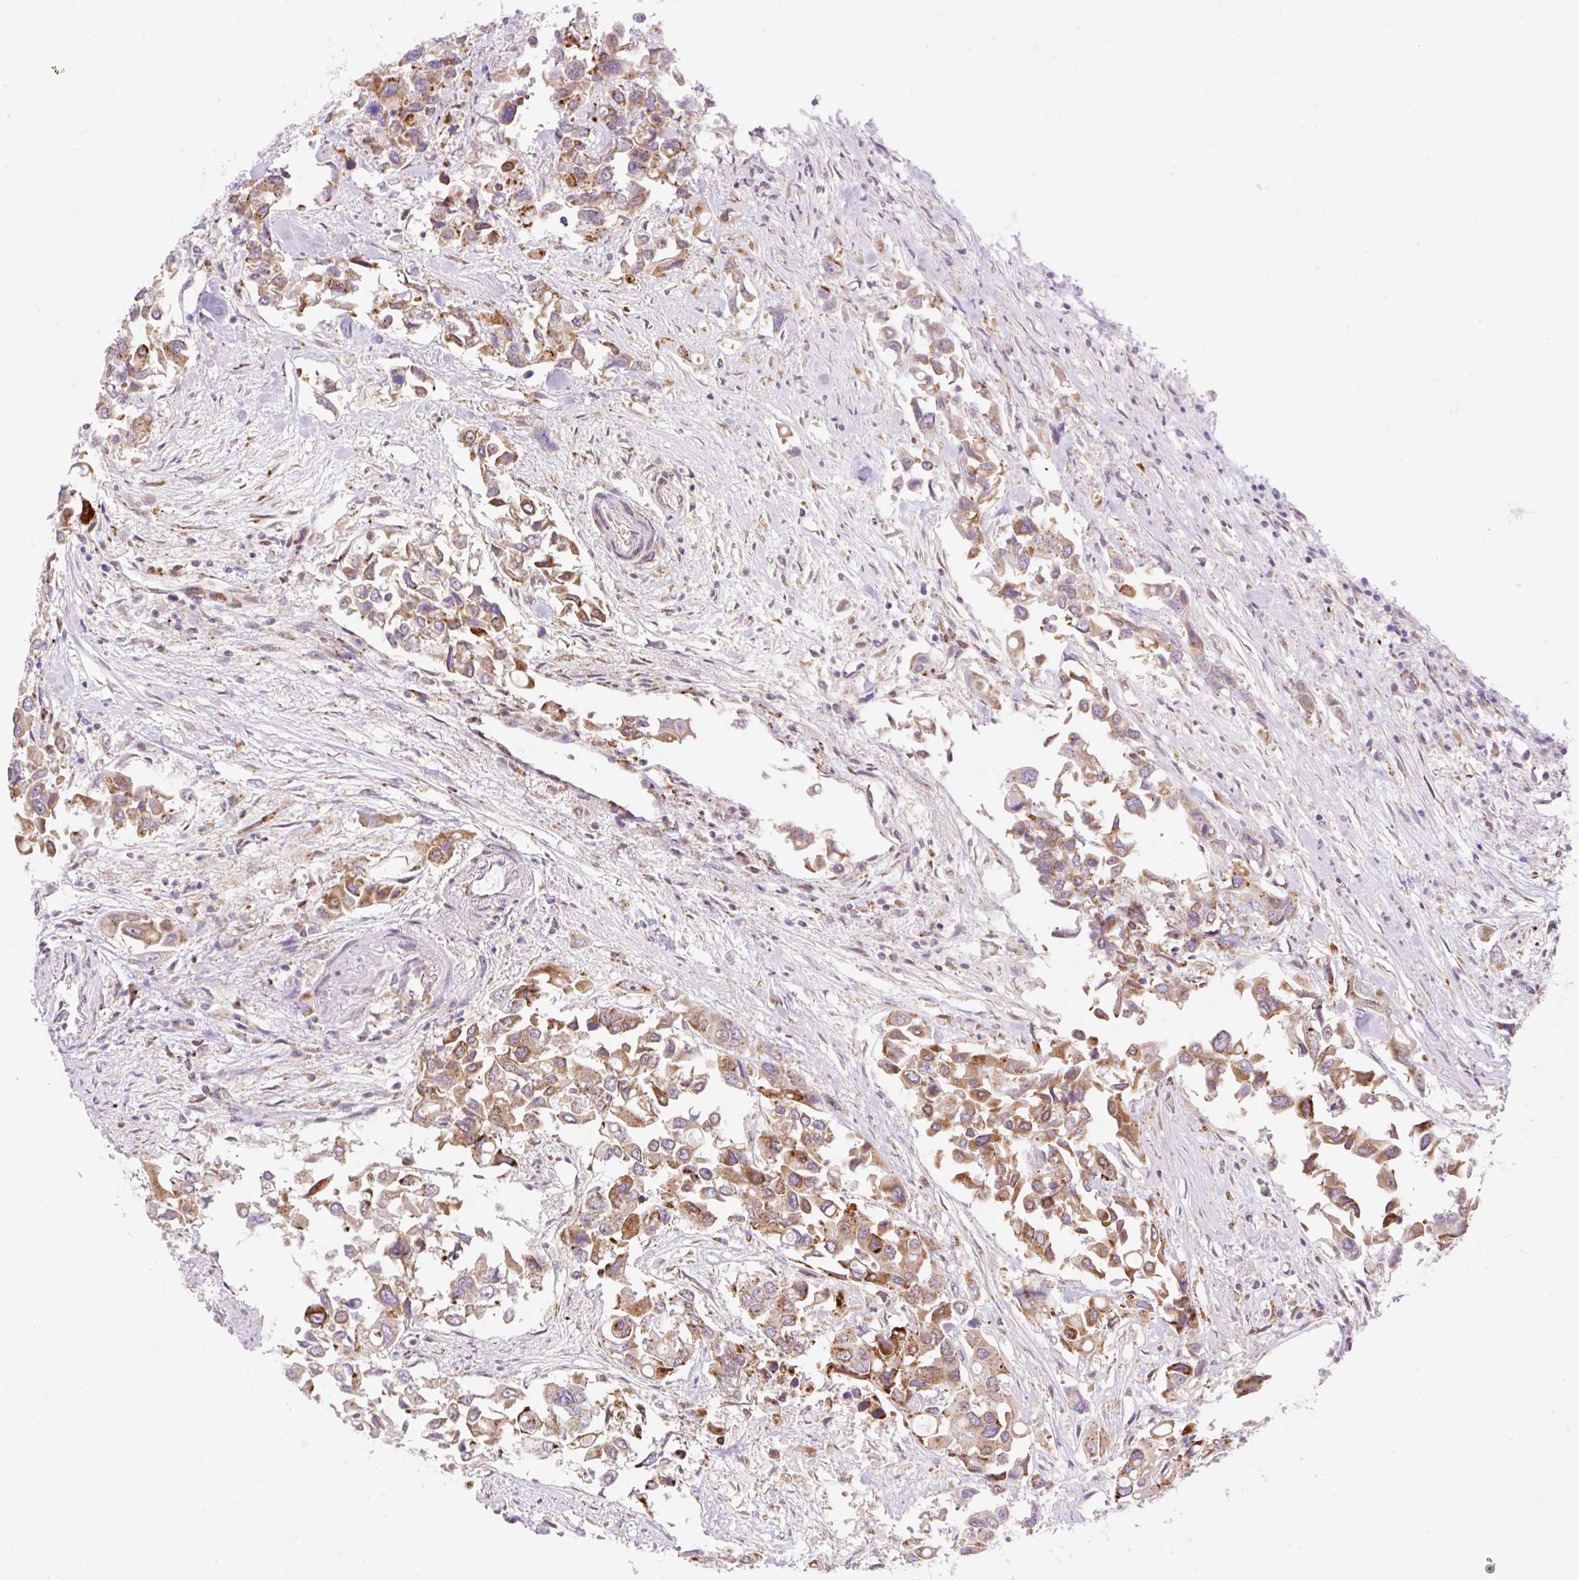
{"staining": {"intensity": "moderate", "quantity": ">75%", "location": "cytoplasmic/membranous"}, "tissue": "colorectal cancer", "cell_type": "Tumor cells", "image_type": "cancer", "snomed": [{"axis": "morphology", "description": "Adenocarcinoma, NOS"}, {"axis": "topography", "description": "Colon"}], "caption": "Immunohistochemical staining of colorectal cancer demonstrates moderate cytoplasmic/membranous protein staining in about >75% of tumor cells. (IHC, brightfield microscopy, high magnification).", "gene": "ZFP41", "patient": {"sex": "male", "age": 77}}